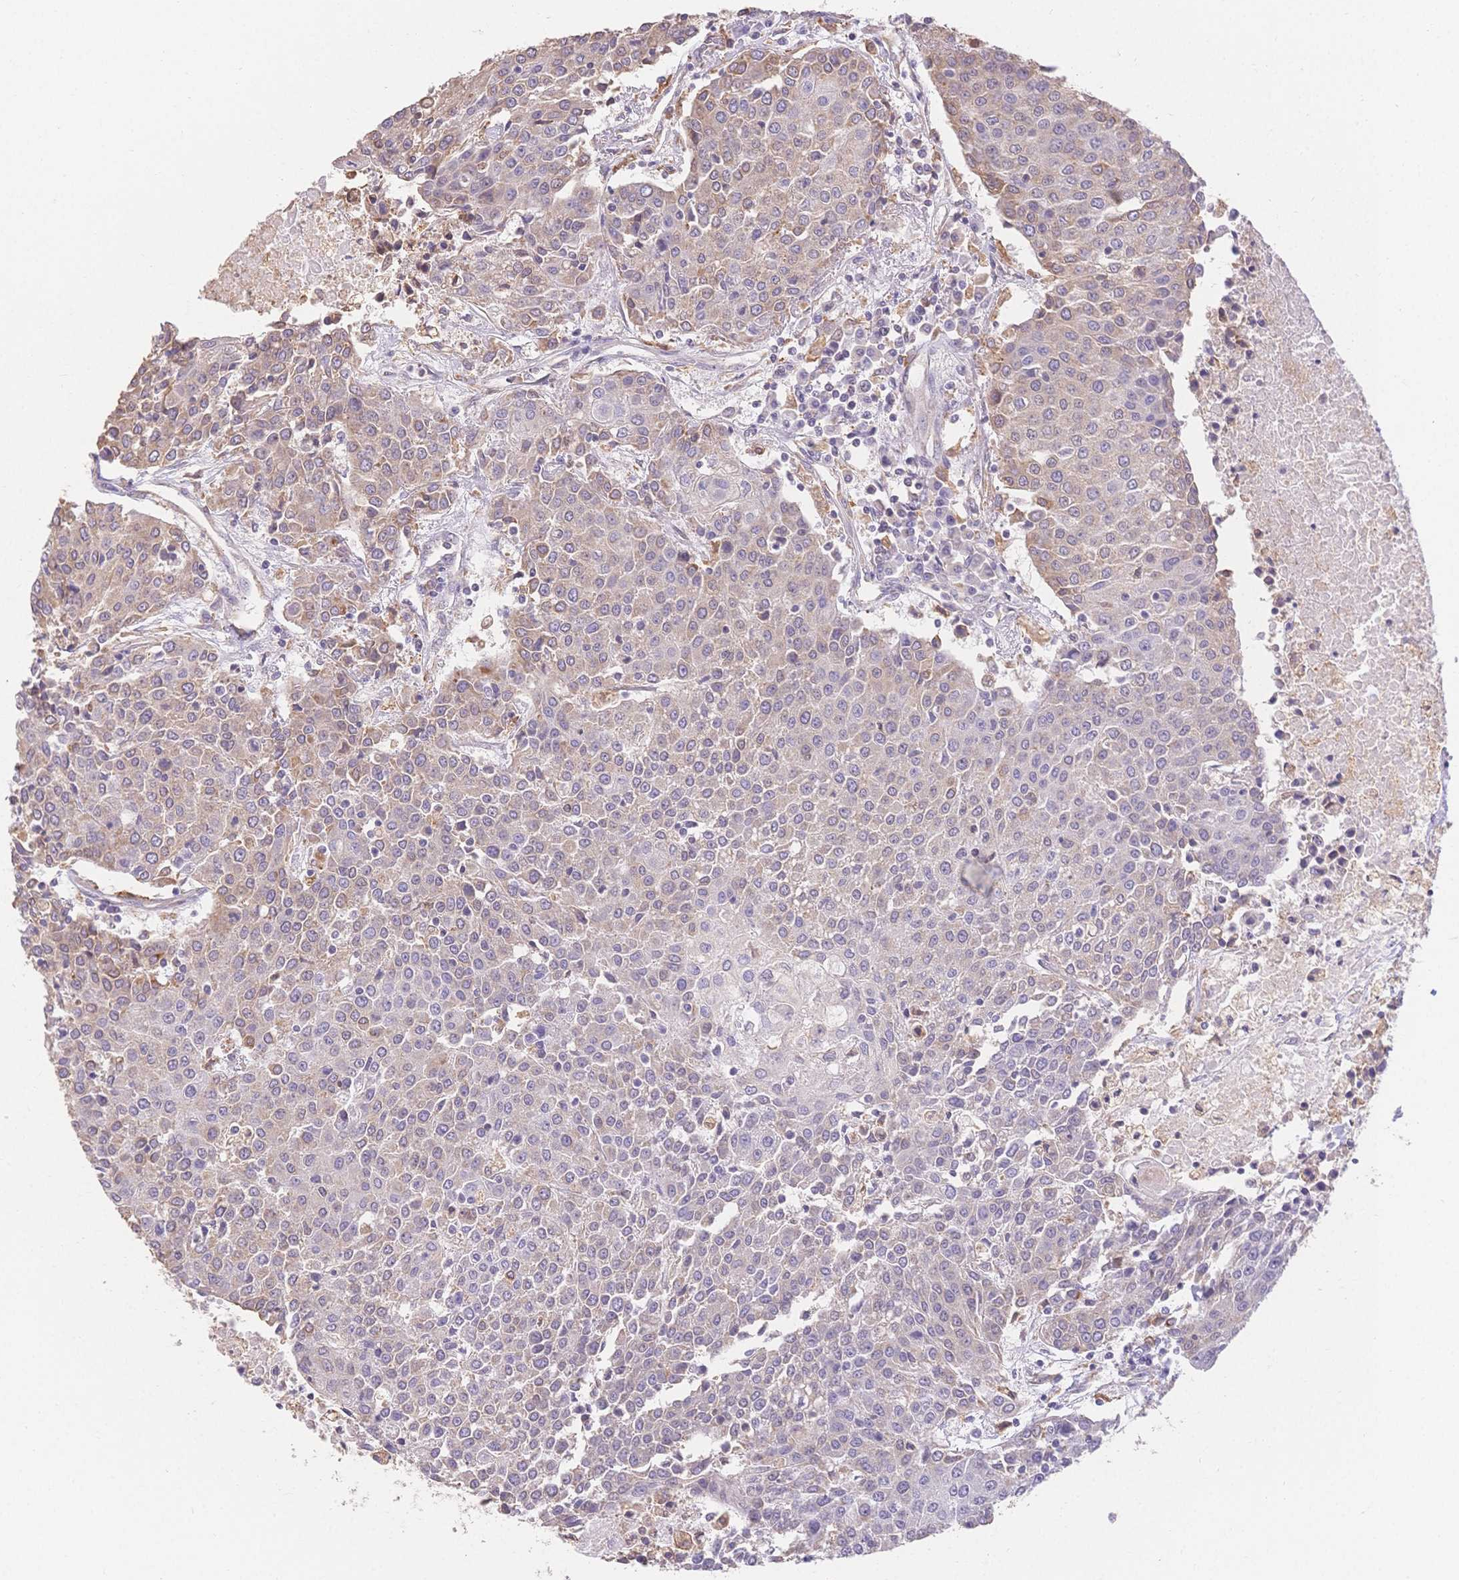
{"staining": {"intensity": "negative", "quantity": "none", "location": "none"}, "tissue": "urothelial cancer", "cell_type": "Tumor cells", "image_type": "cancer", "snomed": [{"axis": "morphology", "description": "Urothelial carcinoma, High grade"}, {"axis": "topography", "description": "Urinary bladder"}], "caption": "A histopathology image of human high-grade urothelial carcinoma is negative for staining in tumor cells.", "gene": "HS3ST5", "patient": {"sex": "female", "age": 85}}